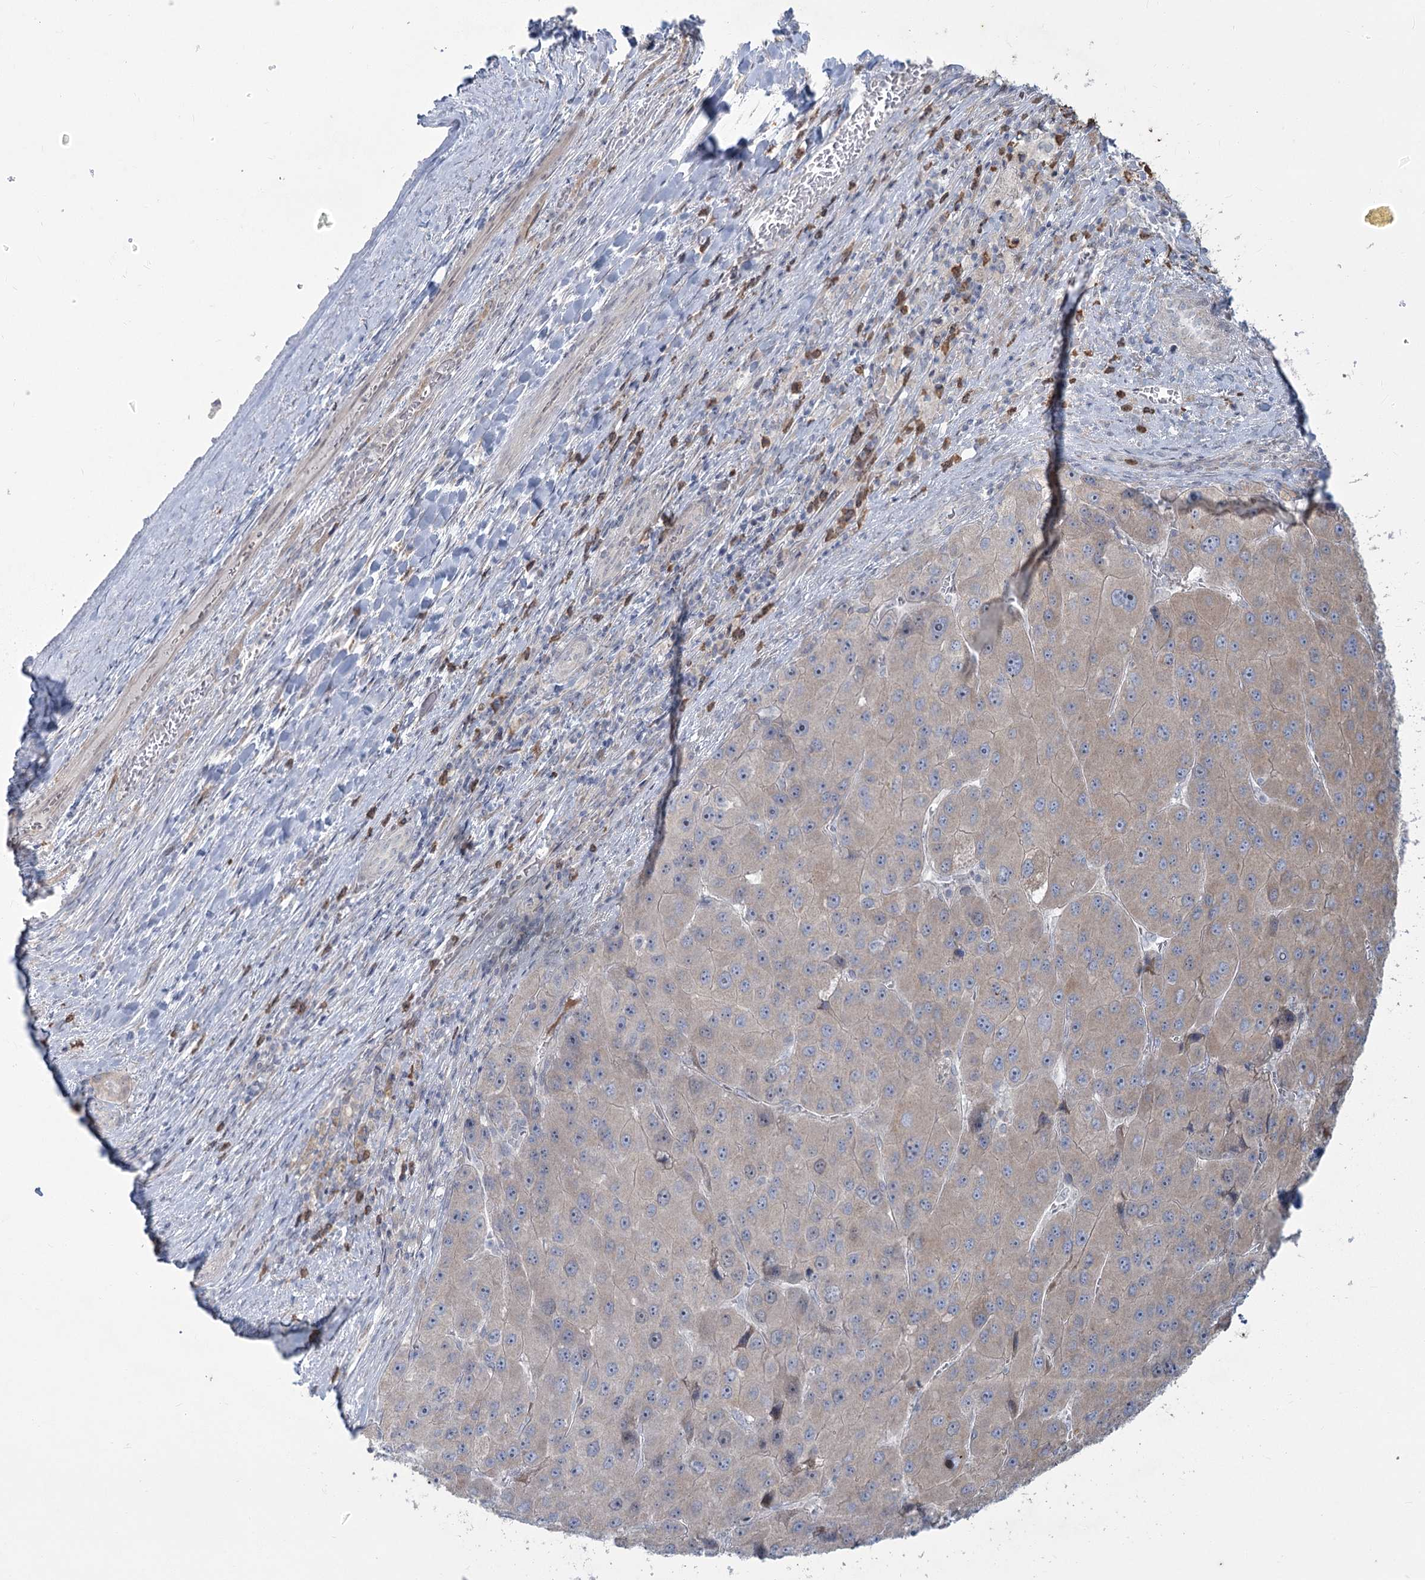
{"staining": {"intensity": "weak", "quantity": "<25%", "location": "cytoplasmic/membranous"}, "tissue": "liver cancer", "cell_type": "Tumor cells", "image_type": "cancer", "snomed": [{"axis": "morphology", "description": "Carcinoma, Hepatocellular, NOS"}, {"axis": "topography", "description": "Liver"}], "caption": "The immunohistochemistry histopathology image has no significant staining in tumor cells of hepatocellular carcinoma (liver) tissue. (Stains: DAB immunohistochemistry with hematoxylin counter stain, Microscopy: brightfield microscopy at high magnification).", "gene": "PLA2G12A", "patient": {"sex": "female", "age": 73}}